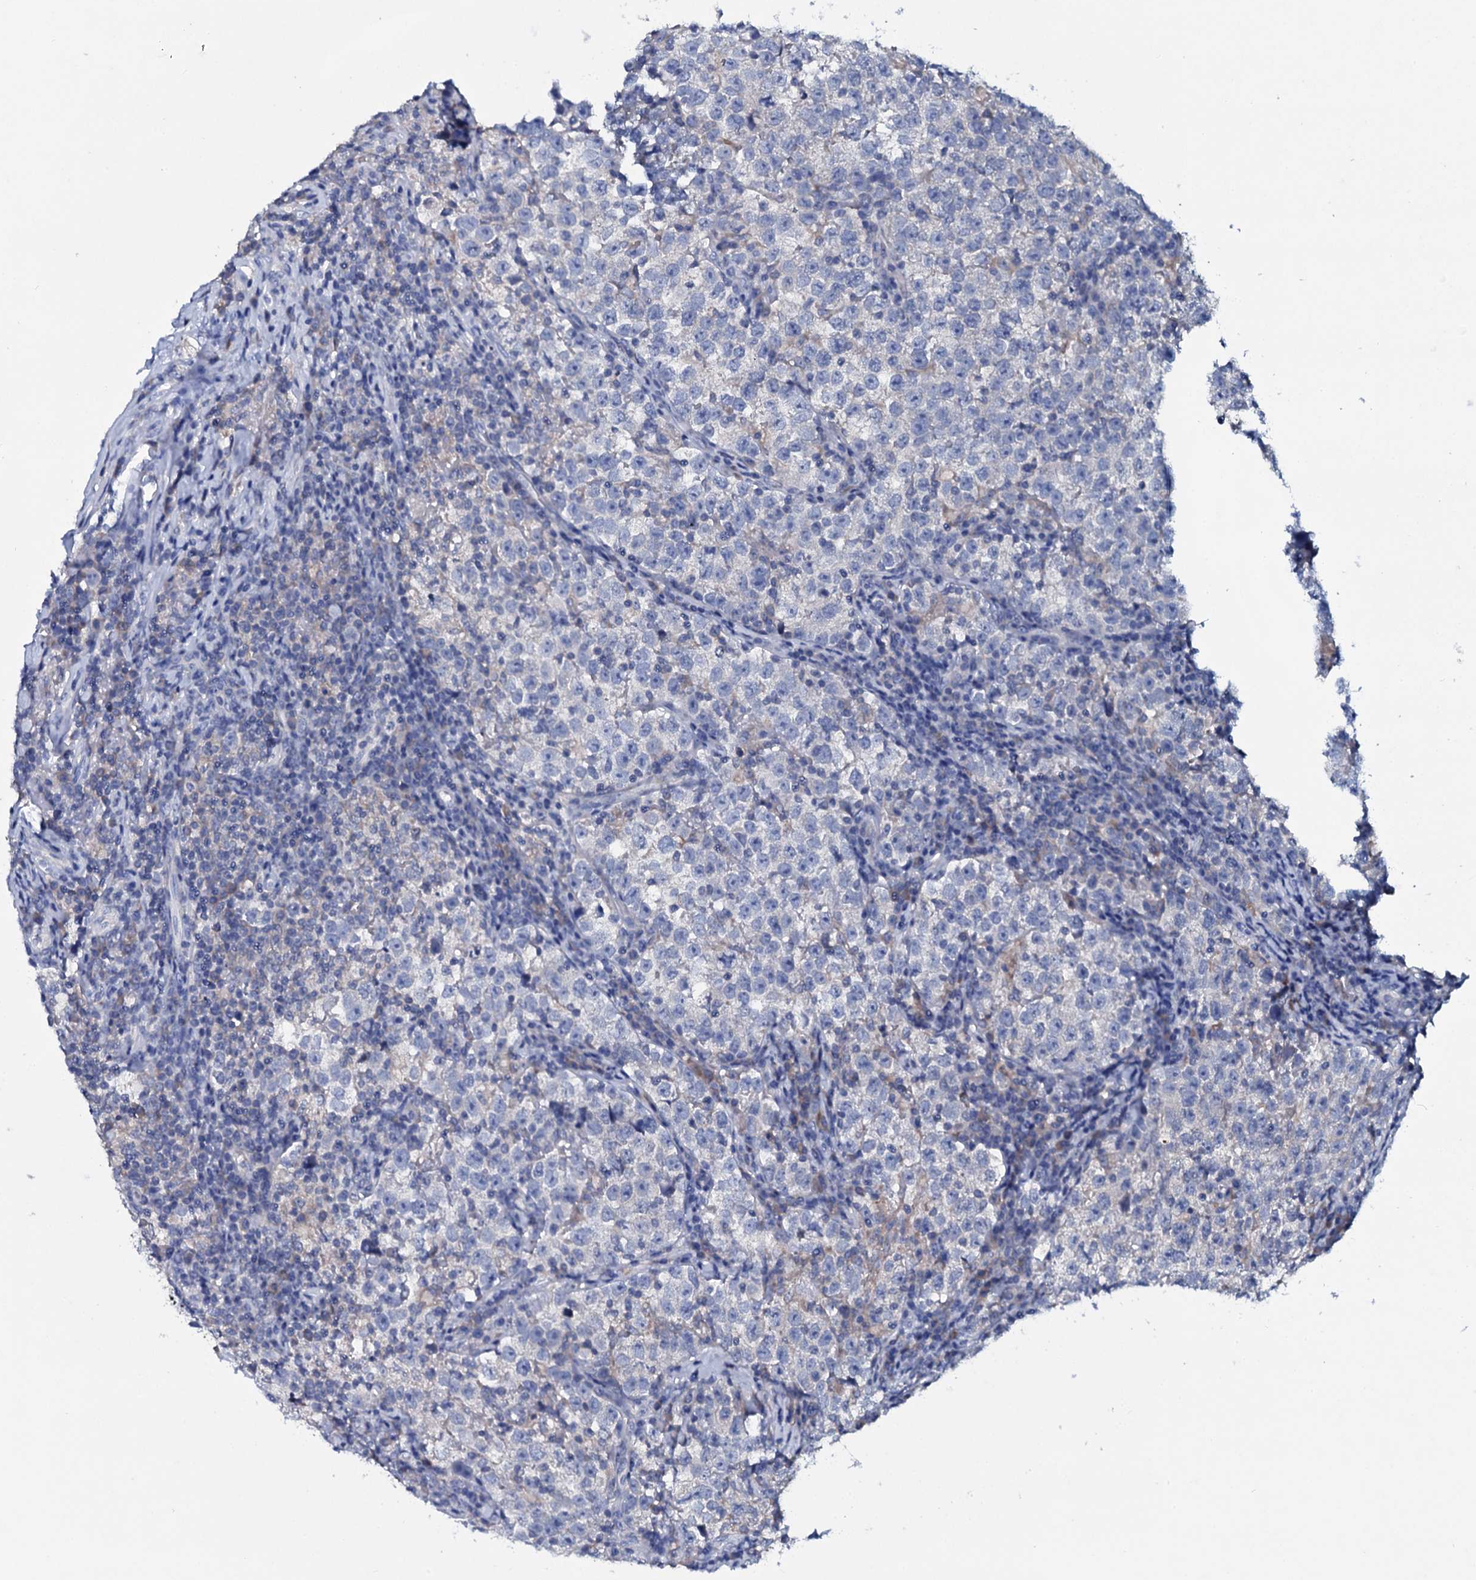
{"staining": {"intensity": "negative", "quantity": "none", "location": "none"}, "tissue": "testis cancer", "cell_type": "Tumor cells", "image_type": "cancer", "snomed": [{"axis": "morphology", "description": "Normal tissue, NOS"}, {"axis": "morphology", "description": "Seminoma, NOS"}, {"axis": "topography", "description": "Testis"}], "caption": "Immunohistochemical staining of human seminoma (testis) shows no significant positivity in tumor cells.", "gene": "TPGS2", "patient": {"sex": "male", "age": 43}}